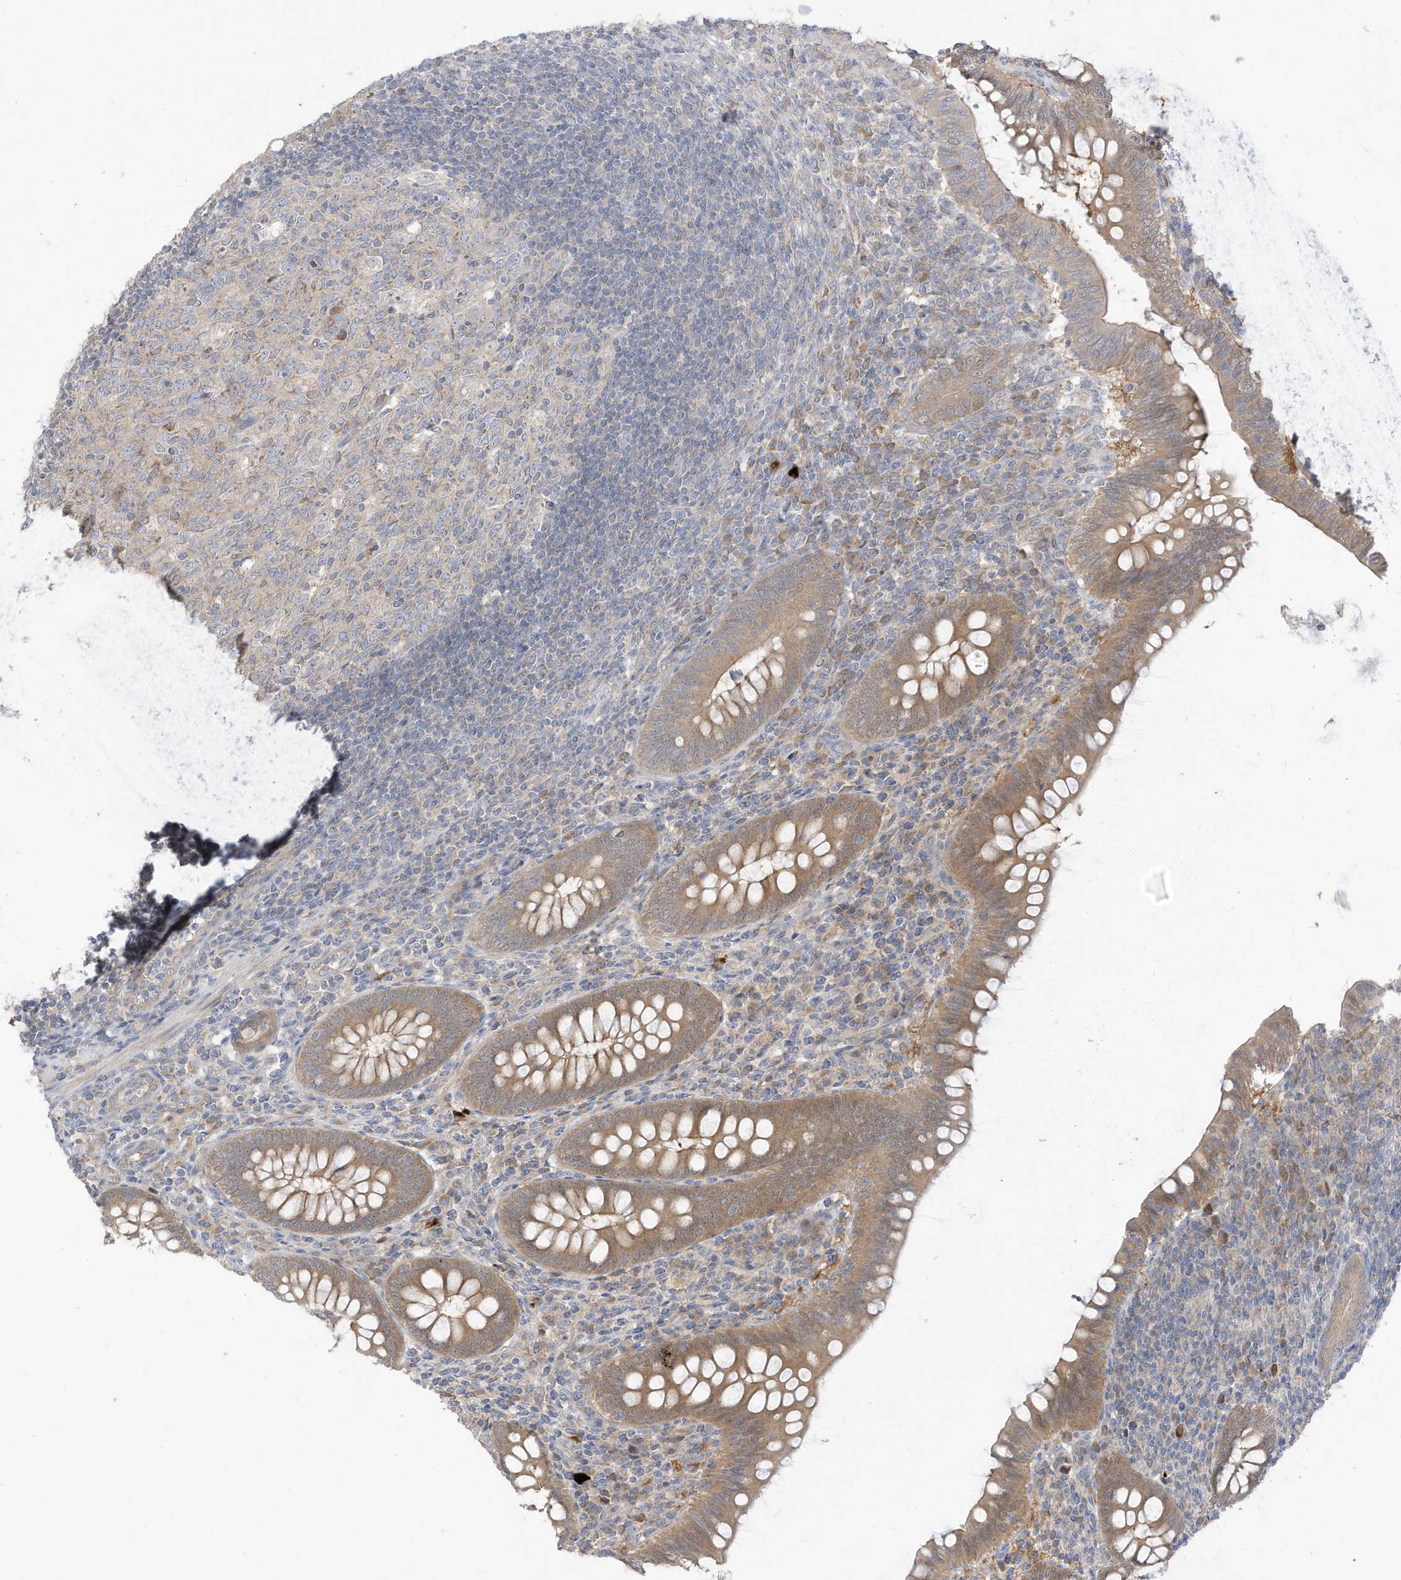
{"staining": {"intensity": "moderate", "quantity": ">75%", "location": "cytoplasmic/membranous"}, "tissue": "appendix", "cell_type": "Glandular cells", "image_type": "normal", "snomed": [{"axis": "morphology", "description": "Normal tissue, NOS"}, {"axis": "topography", "description": "Appendix"}], "caption": "Protein expression analysis of normal human appendix reveals moderate cytoplasmic/membranous staining in about >75% of glandular cells.", "gene": "LRRN2", "patient": {"sex": "male", "age": 14}}